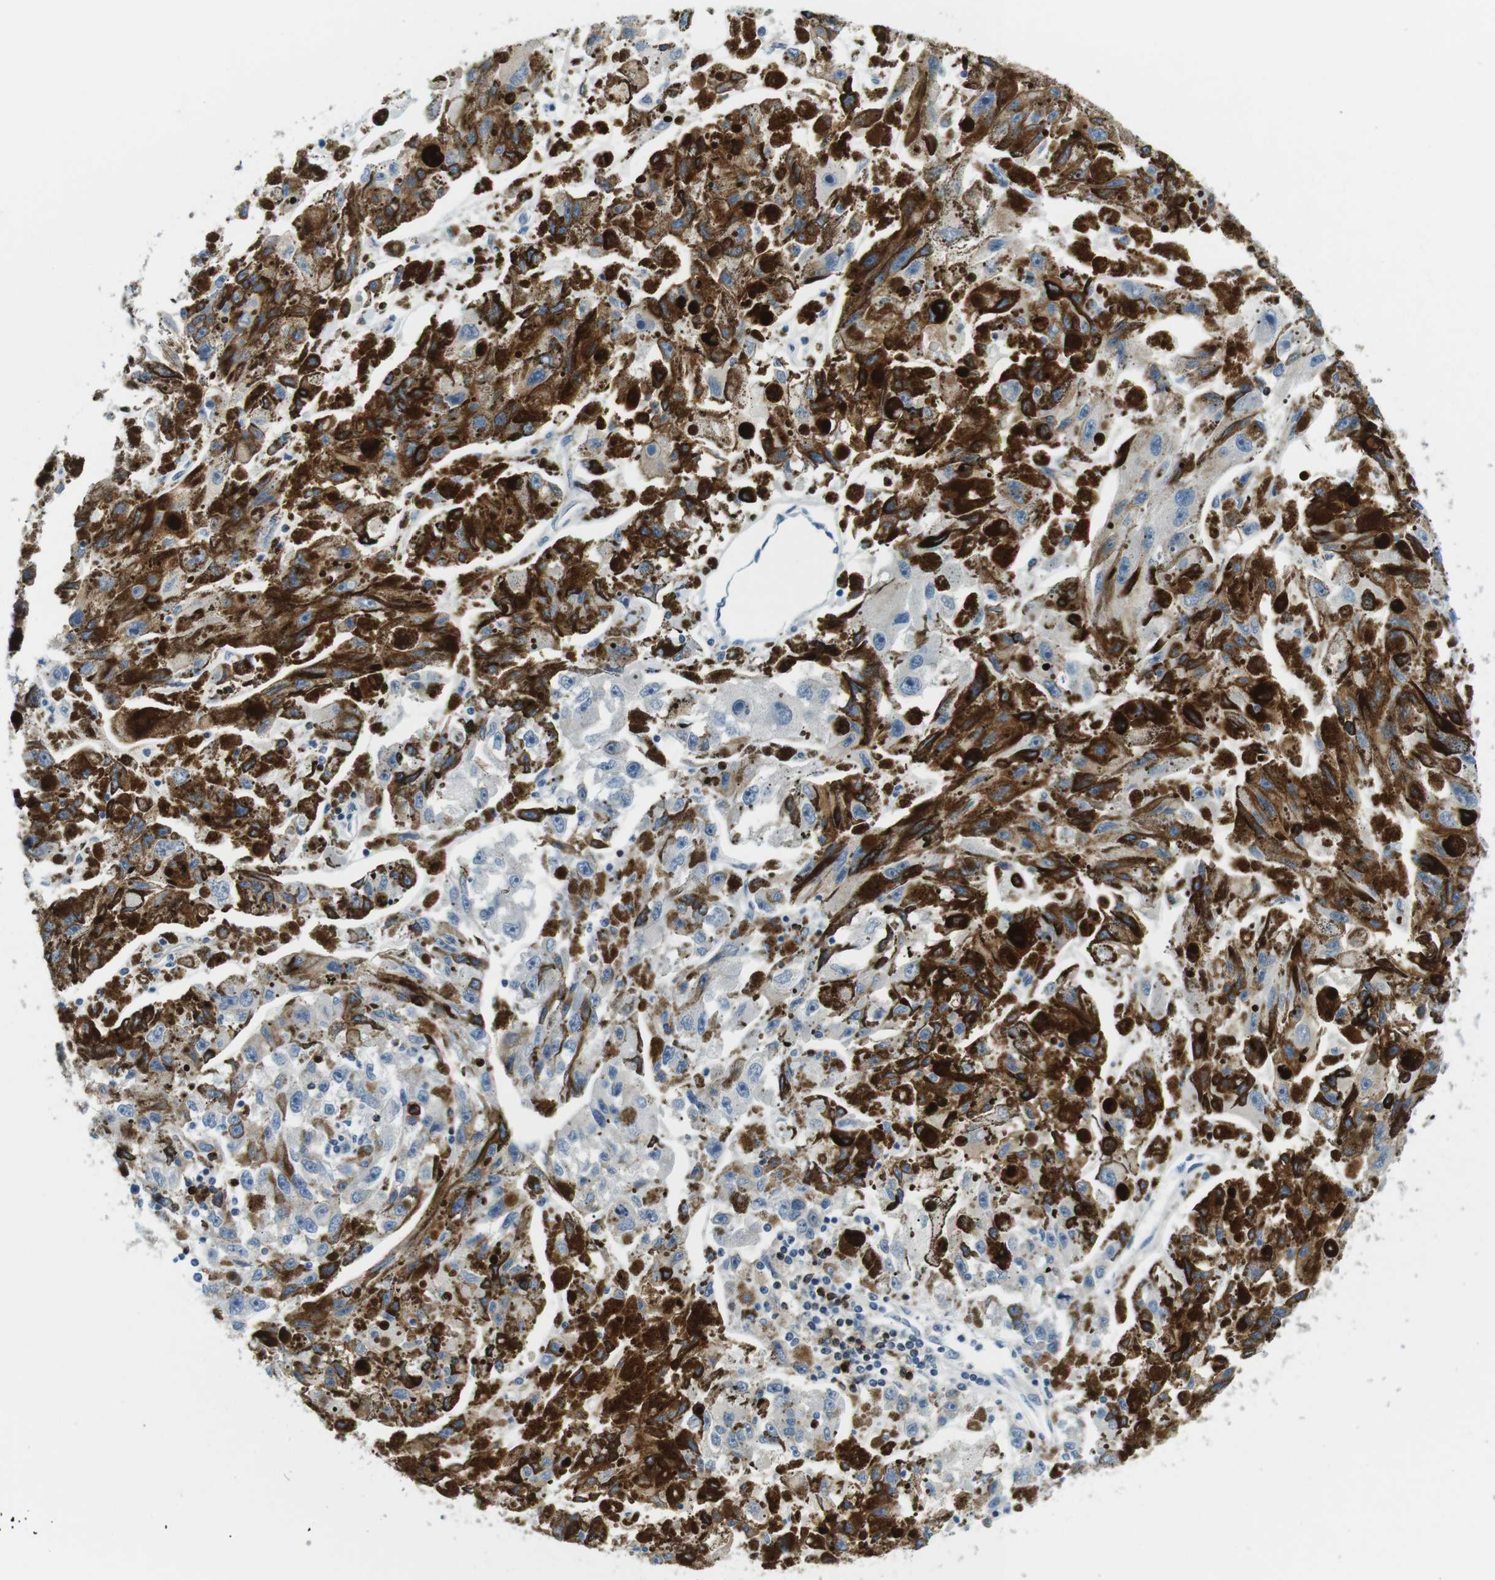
{"staining": {"intensity": "negative", "quantity": "none", "location": "none"}, "tissue": "melanoma", "cell_type": "Tumor cells", "image_type": "cancer", "snomed": [{"axis": "morphology", "description": "Malignant melanoma, NOS"}, {"axis": "topography", "description": "Skin"}], "caption": "Immunohistochemical staining of melanoma reveals no significant staining in tumor cells.", "gene": "TNFRSF4", "patient": {"sex": "female", "age": 104}}